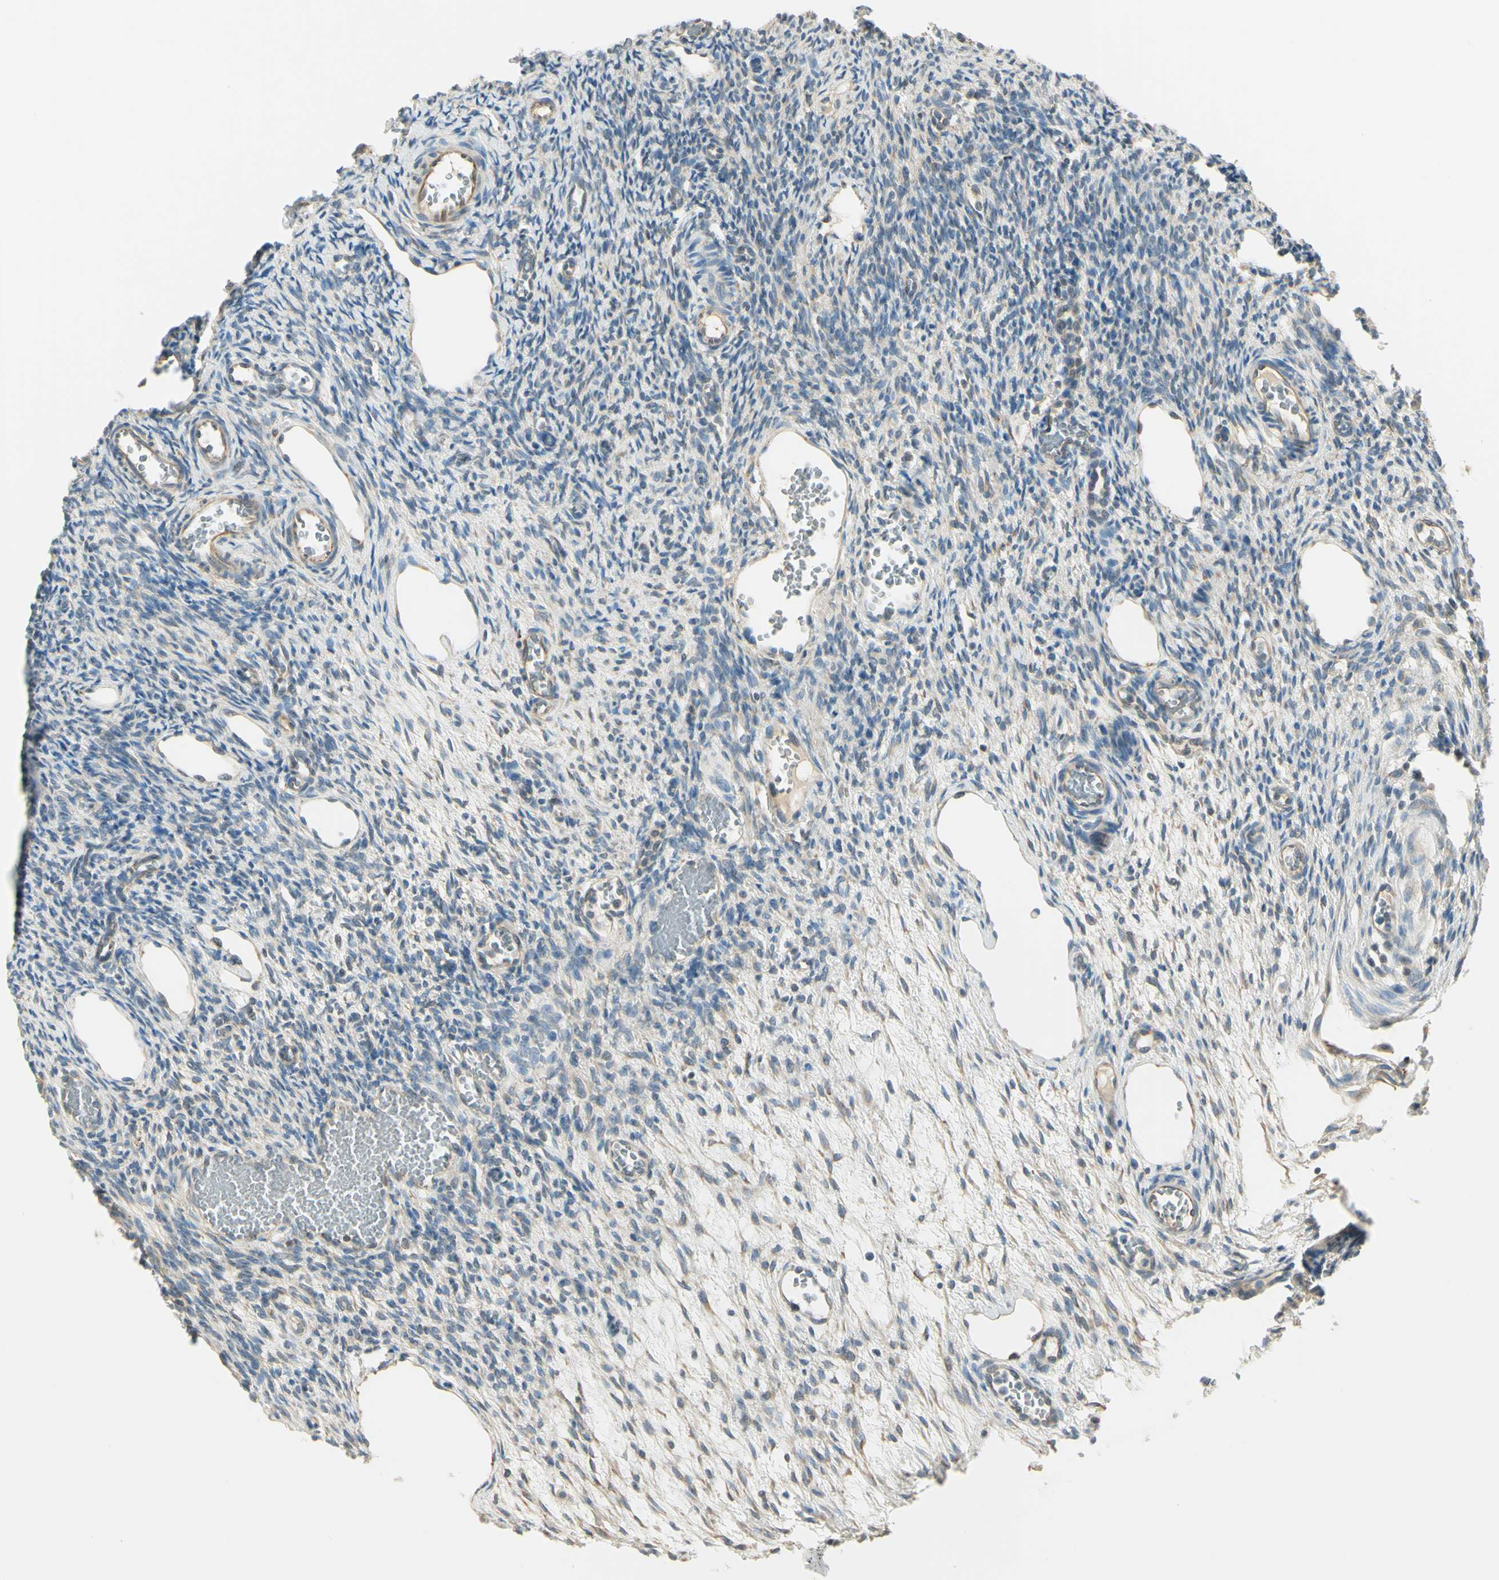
{"staining": {"intensity": "weak", "quantity": "<25%", "location": "cytoplasmic/membranous"}, "tissue": "ovary", "cell_type": "Ovarian stroma cells", "image_type": "normal", "snomed": [{"axis": "morphology", "description": "Normal tissue, NOS"}, {"axis": "topography", "description": "Ovary"}], "caption": "Ovarian stroma cells show no significant protein staining in unremarkable ovary. (DAB immunohistochemistry (IHC) visualized using brightfield microscopy, high magnification).", "gene": "IGDCC4", "patient": {"sex": "female", "age": 33}}